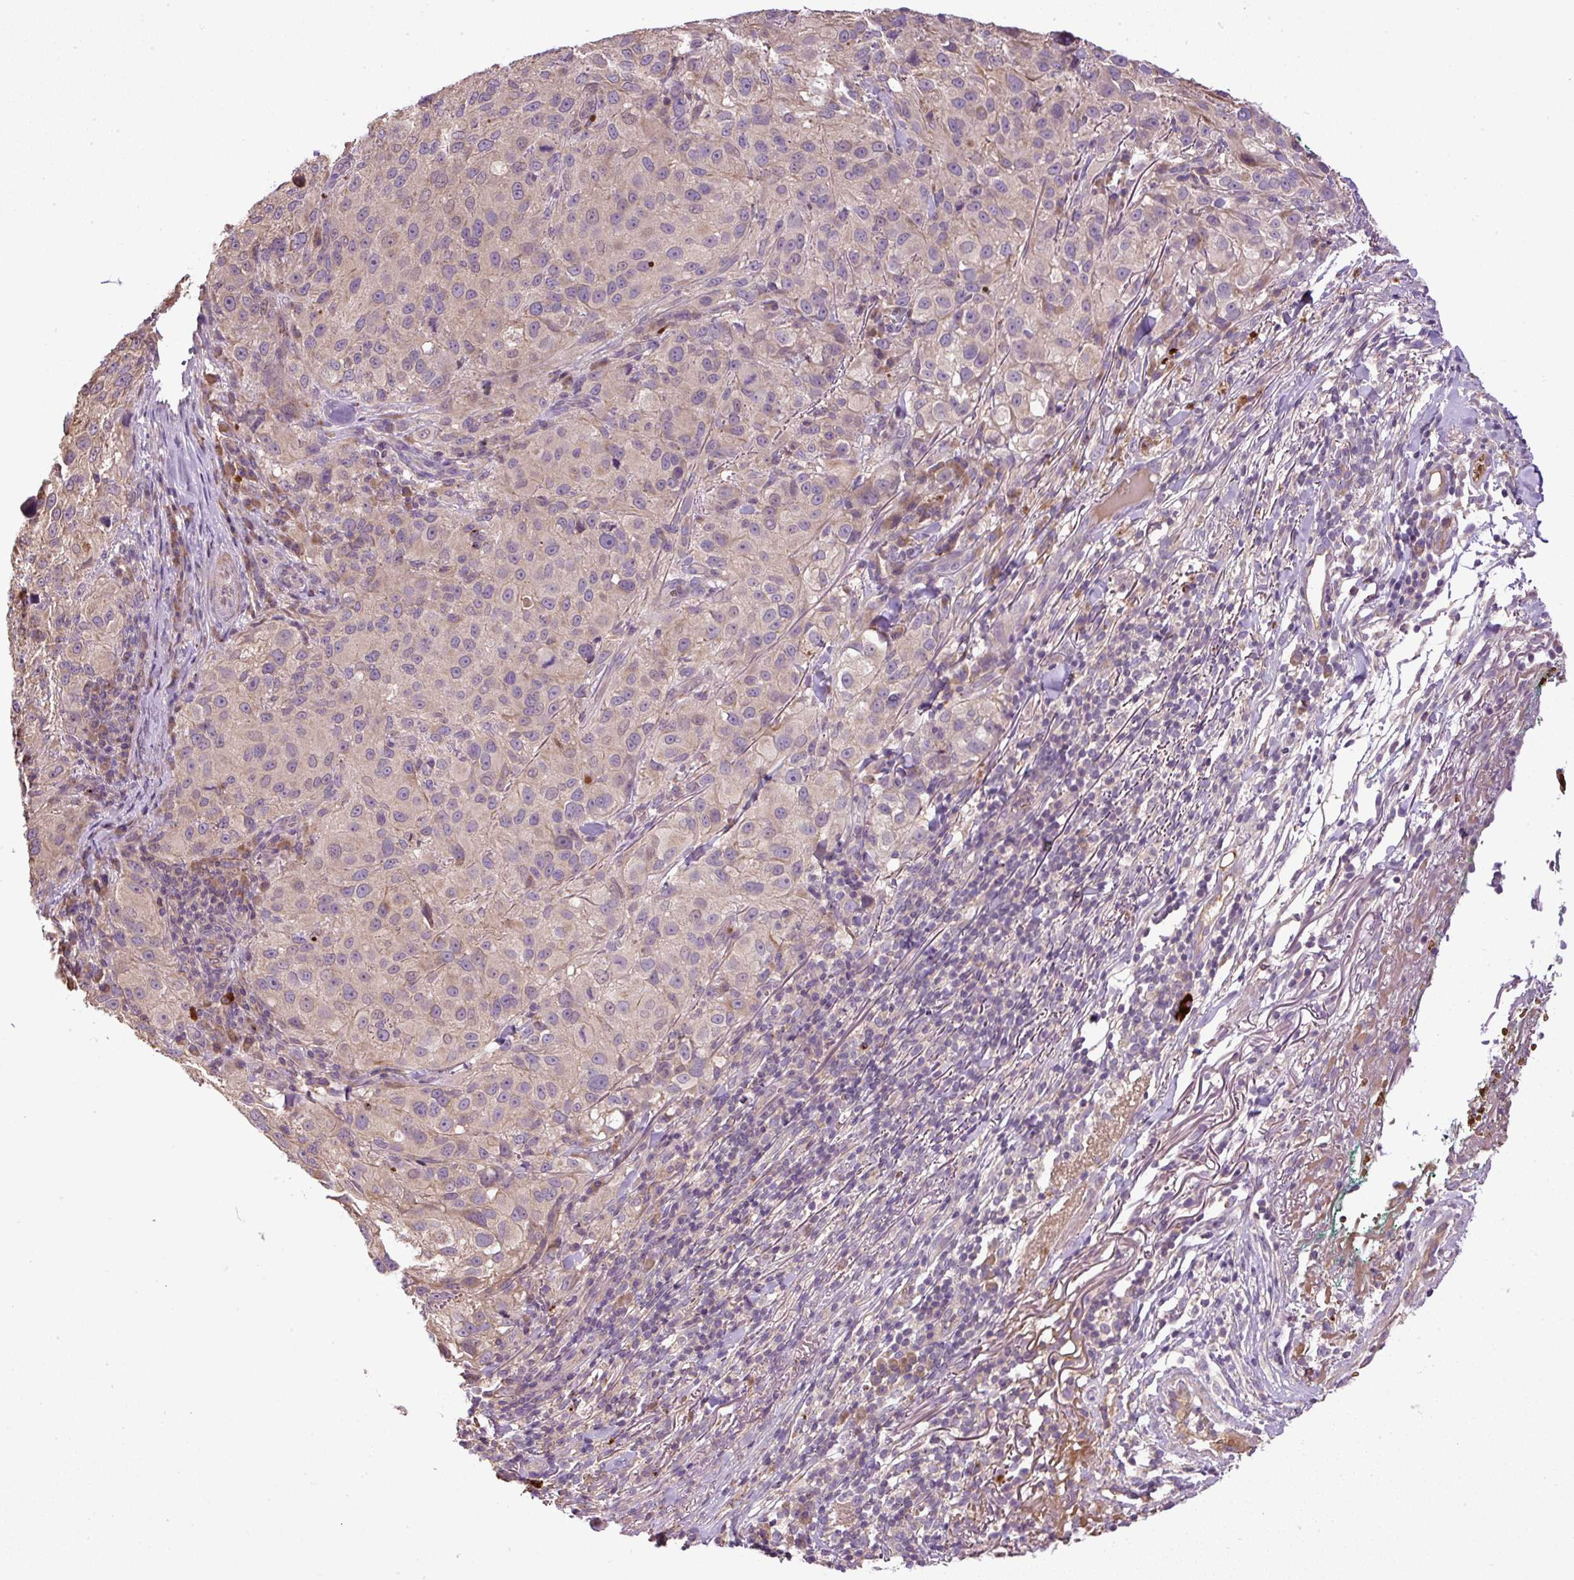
{"staining": {"intensity": "weak", "quantity": "25%-75%", "location": "cytoplasmic/membranous"}, "tissue": "melanoma", "cell_type": "Tumor cells", "image_type": "cancer", "snomed": [{"axis": "morphology", "description": "Necrosis, NOS"}, {"axis": "morphology", "description": "Malignant melanoma, NOS"}, {"axis": "topography", "description": "Skin"}], "caption": "Immunohistochemical staining of malignant melanoma shows weak cytoplasmic/membranous protein expression in about 25%-75% of tumor cells.", "gene": "CXCL13", "patient": {"sex": "female", "age": 87}}